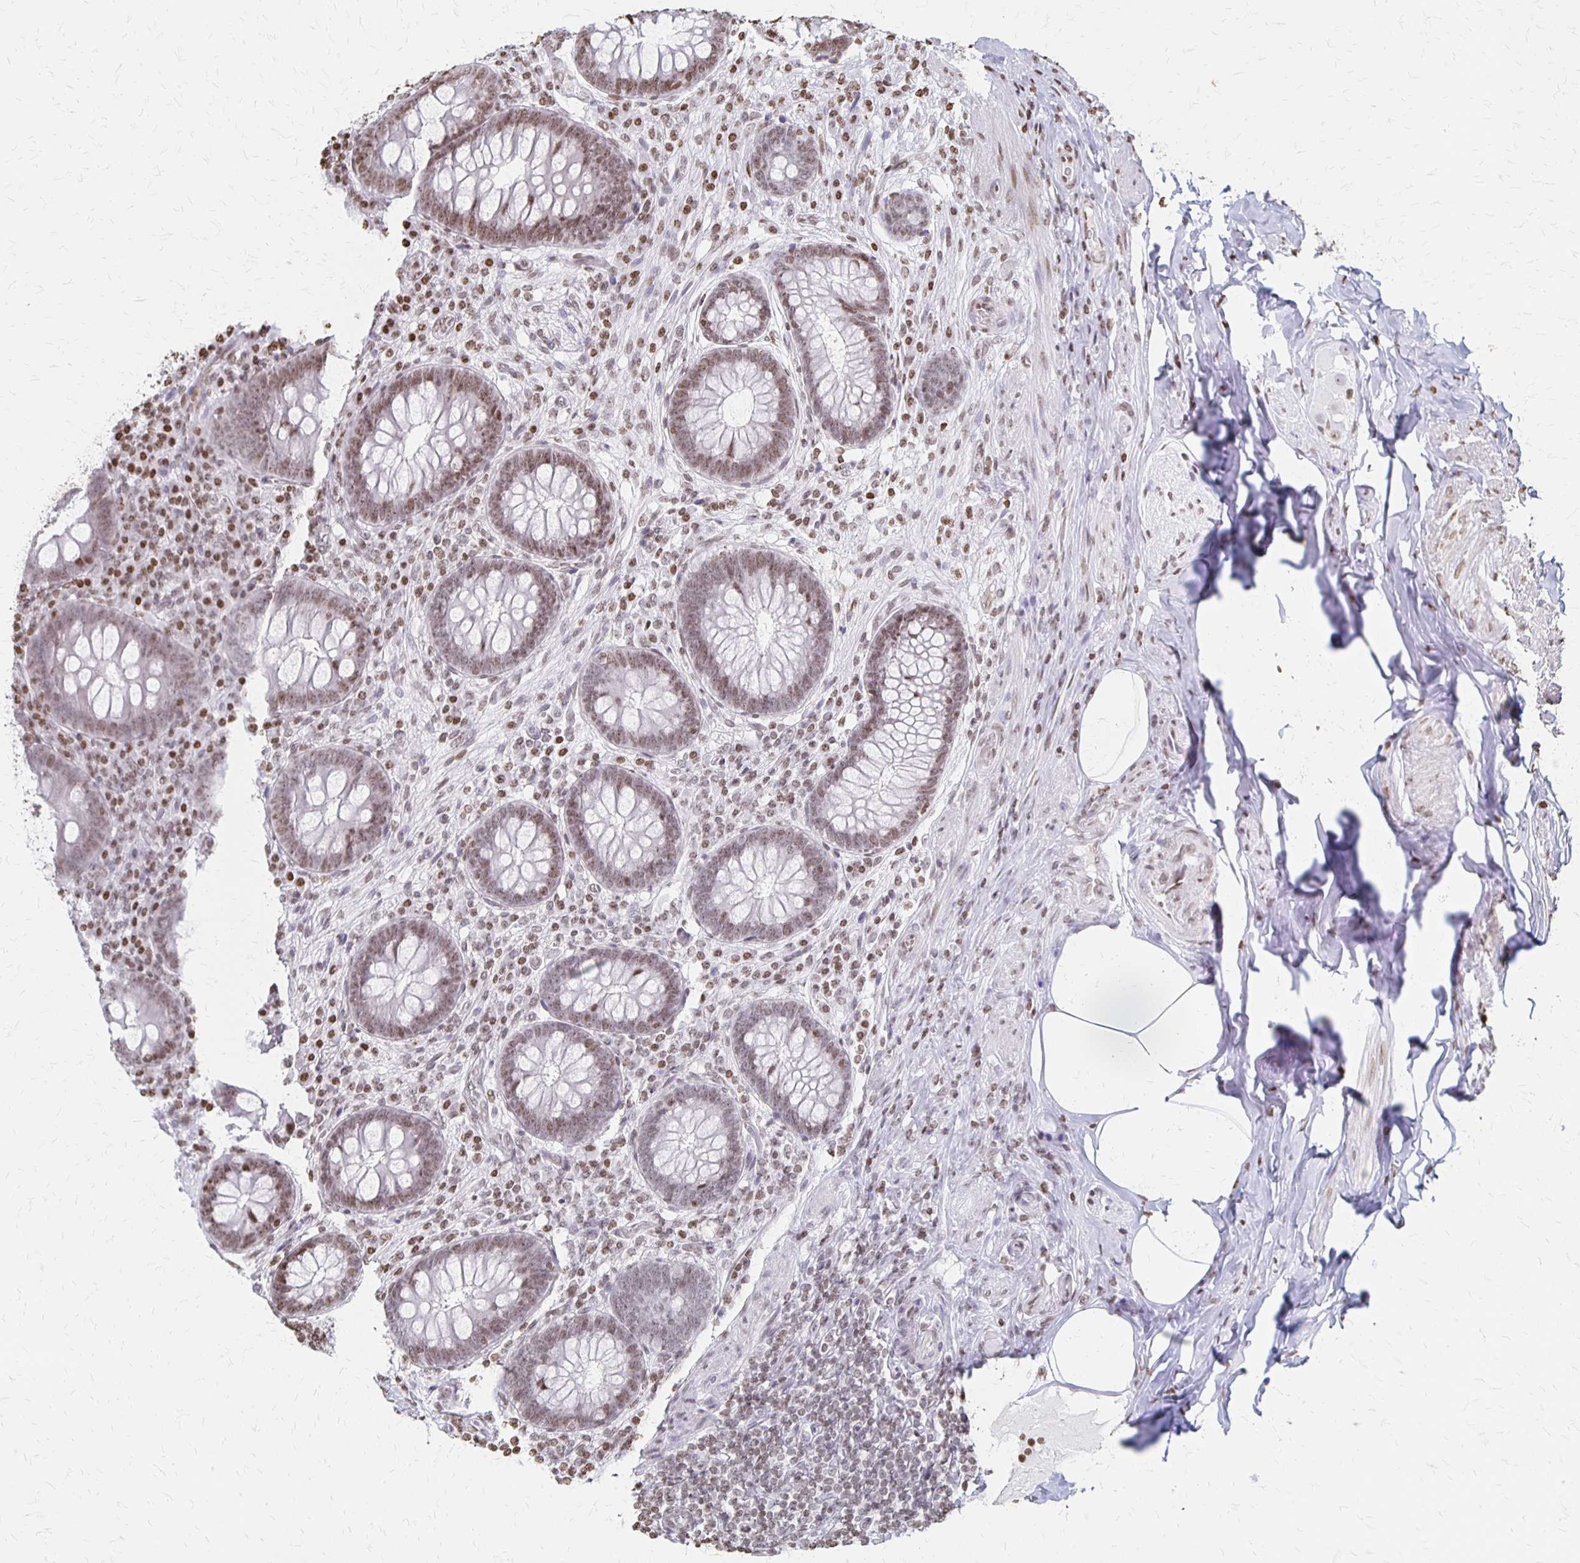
{"staining": {"intensity": "weak", "quantity": "25%-75%", "location": "nuclear"}, "tissue": "appendix", "cell_type": "Glandular cells", "image_type": "normal", "snomed": [{"axis": "morphology", "description": "Normal tissue, NOS"}, {"axis": "topography", "description": "Appendix"}], "caption": "This micrograph demonstrates IHC staining of unremarkable human appendix, with low weak nuclear positivity in about 25%-75% of glandular cells.", "gene": "ZNF280C", "patient": {"sex": "male", "age": 71}}